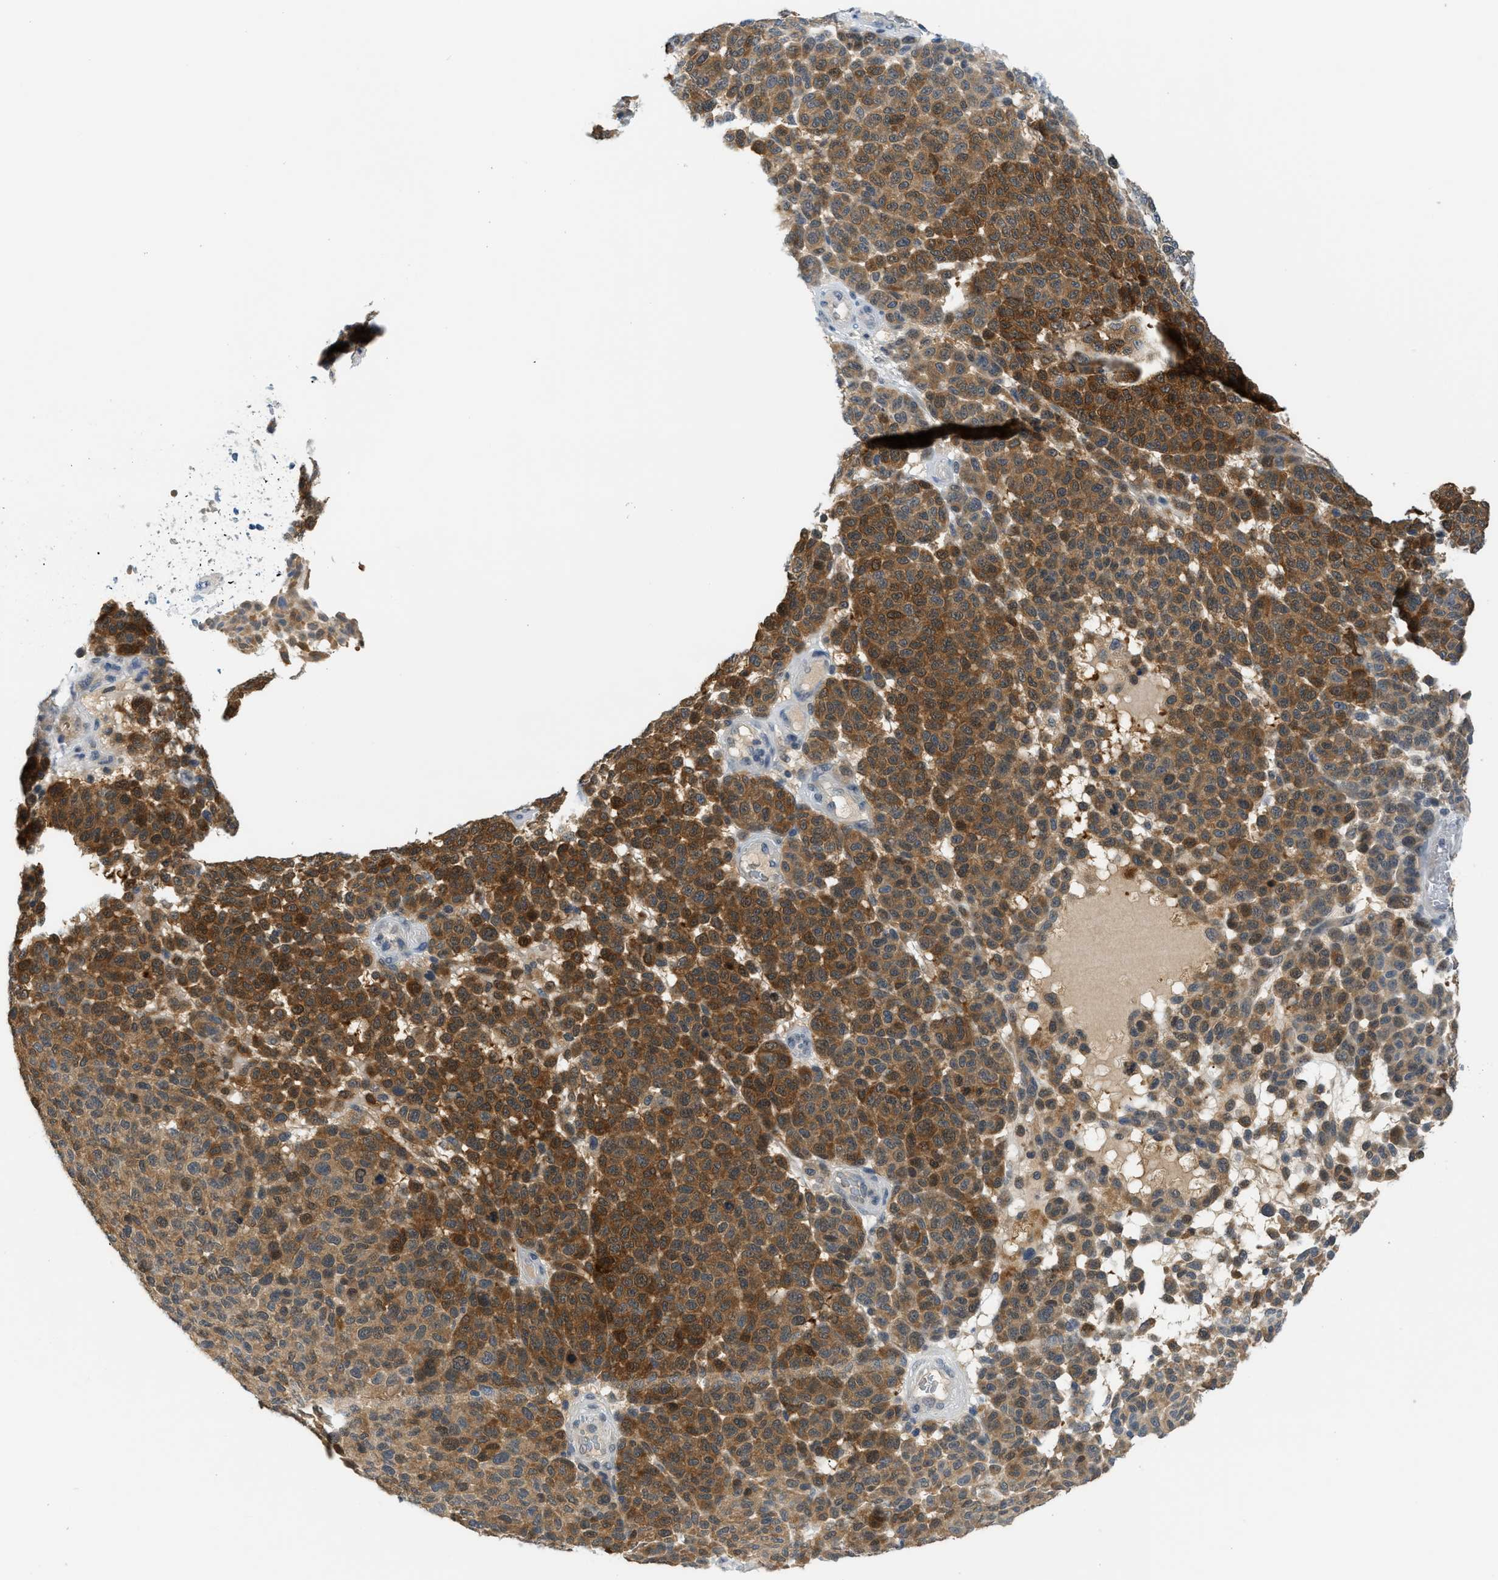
{"staining": {"intensity": "strong", "quantity": ">75%", "location": "cytoplasmic/membranous"}, "tissue": "melanoma", "cell_type": "Tumor cells", "image_type": "cancer", "snomed": [{"axis": "morphology", "description": "Malignant melanoma, NOS"}, {"axis": "topography", "description": "Skin"}], "caption": "IHC (DAB (3,3'-diaminobenzidine)) staining of human melanoma exhibits strong cytoplasmic/membranous protein positivity in approximately >75% of tumor cells.", "gene": "PSAT1", "patient": {"sex": "male", "age": 59}}